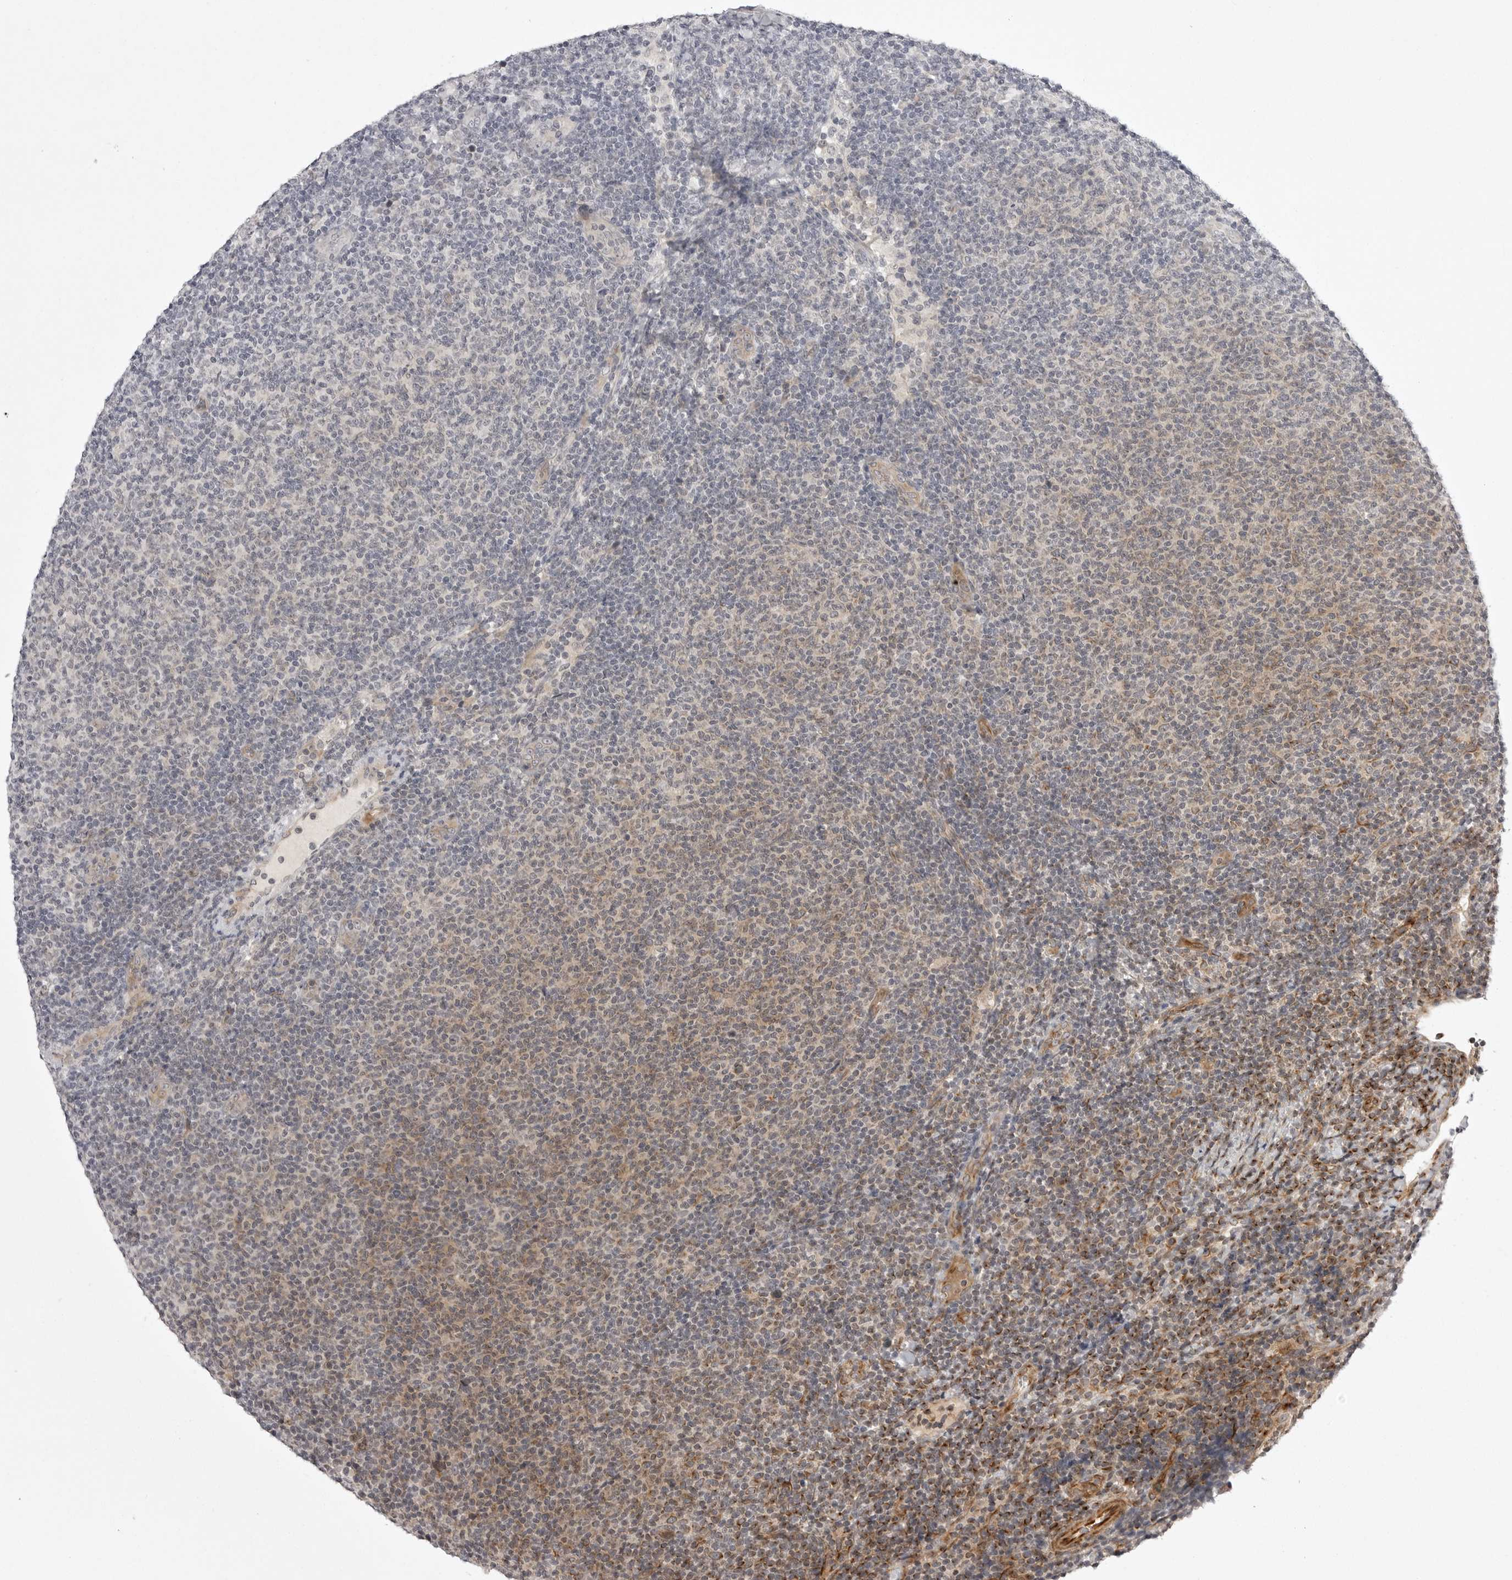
{"staining": {"intensity": "moderate", "quantity": "<25%", "location": "cytoplasmic/membranous"}, "tissue": "lymphoma", "cell_type": "Tumor cells", "image_type": "cancer", "snomed": [{"axis": "morphology", "description": "Malignant lymphoma, non-Hodgkin's type, Low grade"}, {"axis": "topography", "description": "Lymph node"}], "caption": "Lymphoma stained for a protein (brown) reveals moderate cytoplasmic/membranous positive staining in approximately <25% of tumor cells.", "gene": "CD300LD", "patient": {"sex": "male", "age": 66}}